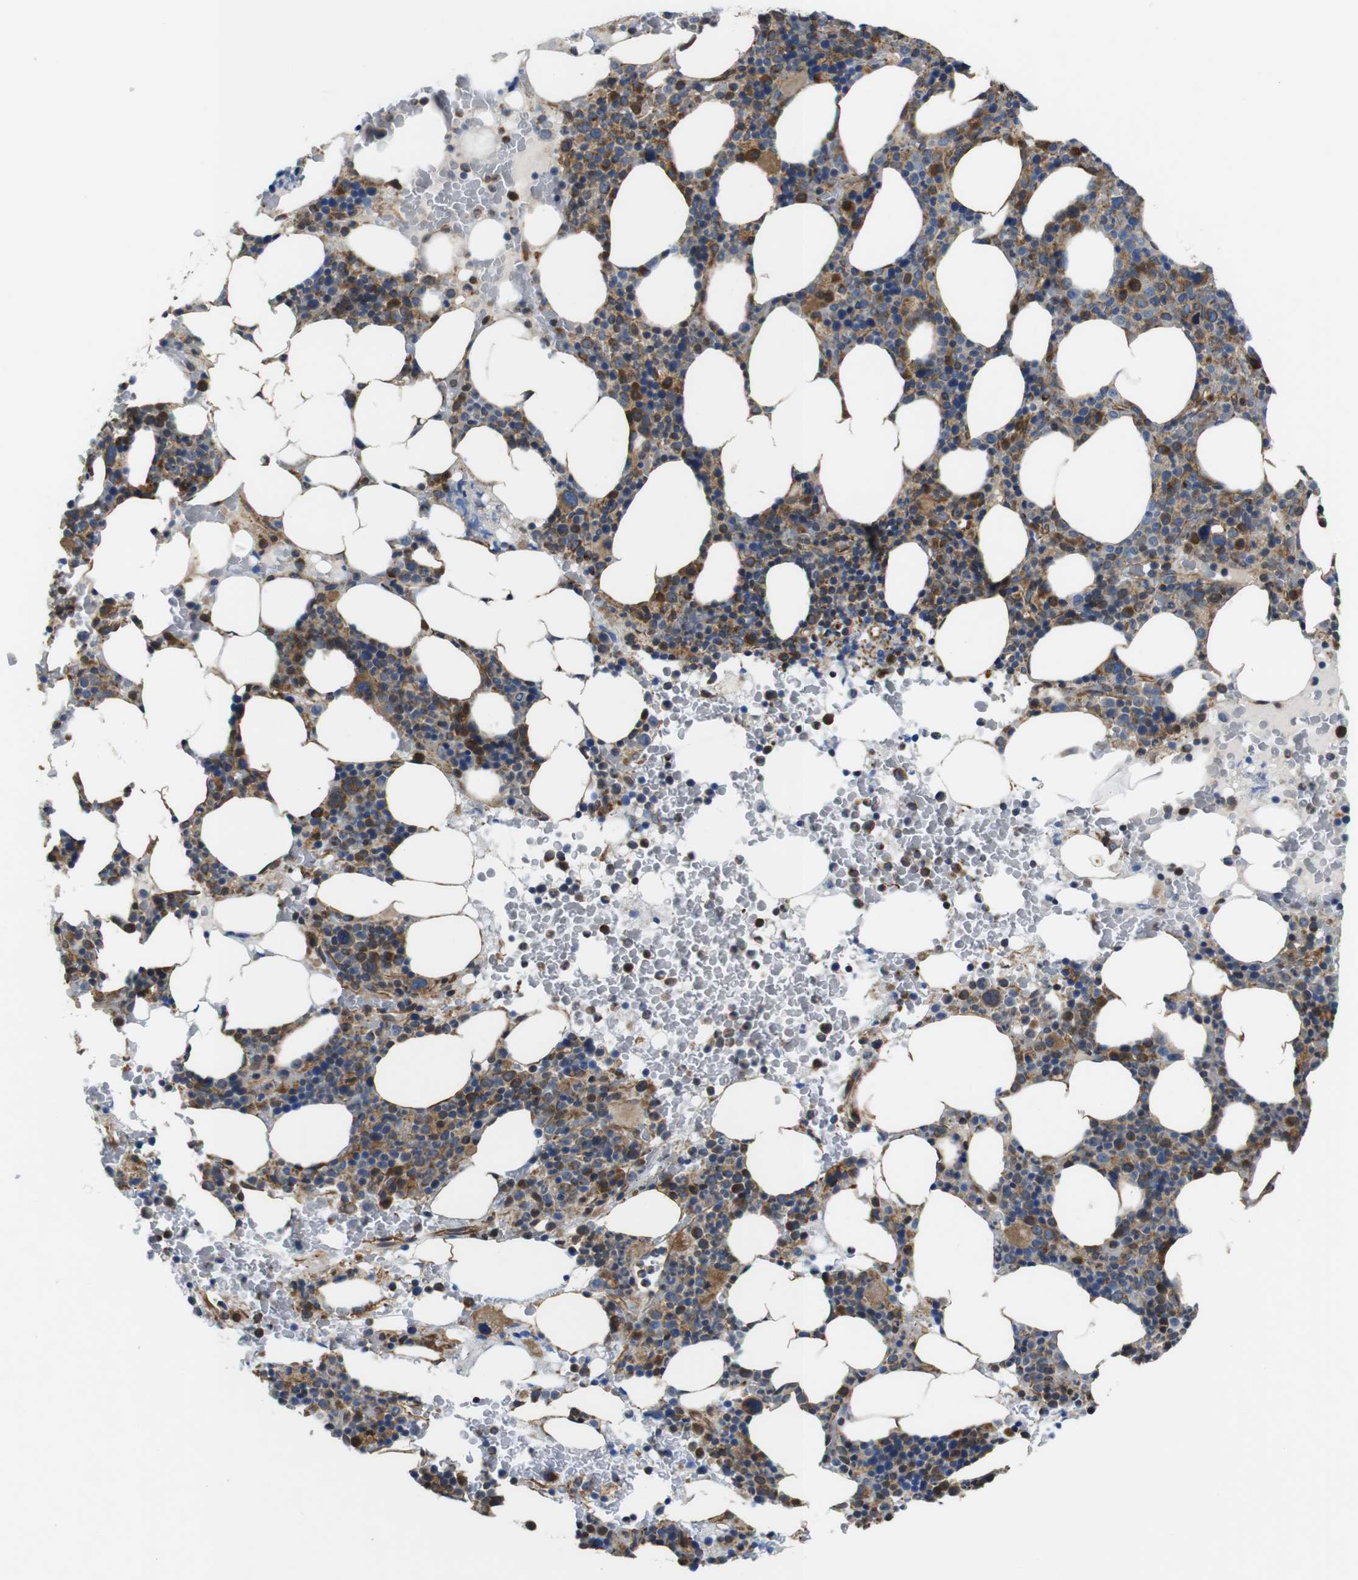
{"staining": {"intensity": "moderate", "quantity": ">75%", "location": "cytoplasmic/membranous"}, "tissue": "bone marrow", "cell_type": "Hematopoietic cells", "image_type": "normal", "snomed": [{"axis": "morphology", "description": "Normal tissue, NOS"}, {"axis": "morphology", "description": "Inflammation, NOS"}, {"axis": "topography", "description": "Bone marrow"}], "caption": "The image shows a brown stain indicating the presence of a protein in the cytoplasmic/membranous of hematopoietic cells in bone marrow. (brown staining indicates protein expression, while blue staining denotes nuclei).", "gene": "POMK", "patient": {"sex": "female", "age": 84}}